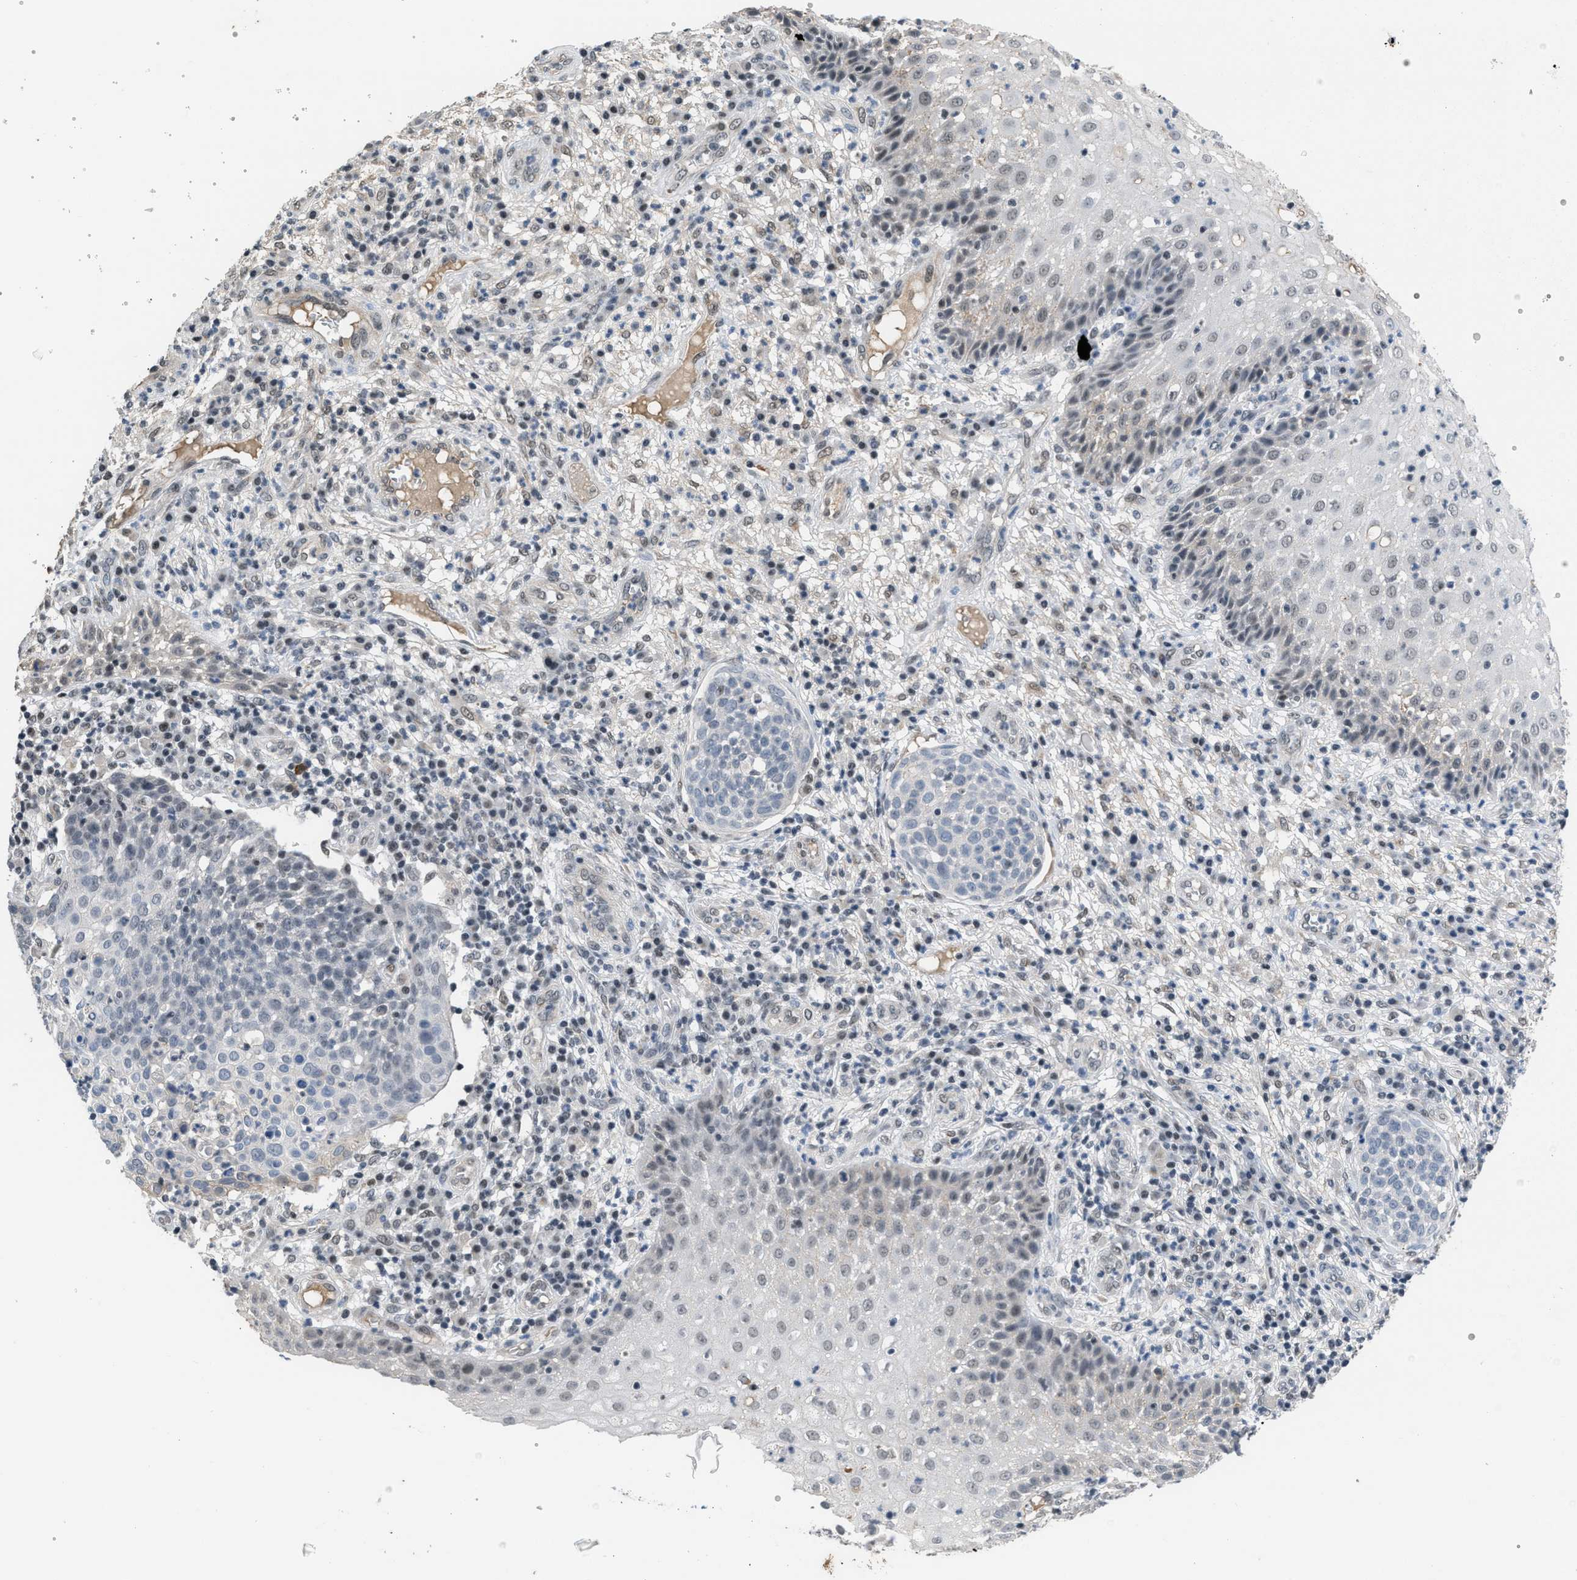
{"staining": {"intensity": "negative", "quantity": "none", "location": "none"}, "tissue": "cervical cancer", "cell_type": "Tumor cells", "image_type": "cancer", "snomed": [{"axis": "morphology", "description": "Squamous cell carcinoma, NOS"}, {"axis": "topography", "description": "Cervix"}], "caption": "Image shows no protein positivity in tumor cells of cervical cancer (squamous cell carcinoma) tissue.", "gene": "TERF2IP", "patient": {"sex": "female", "age": 34}}